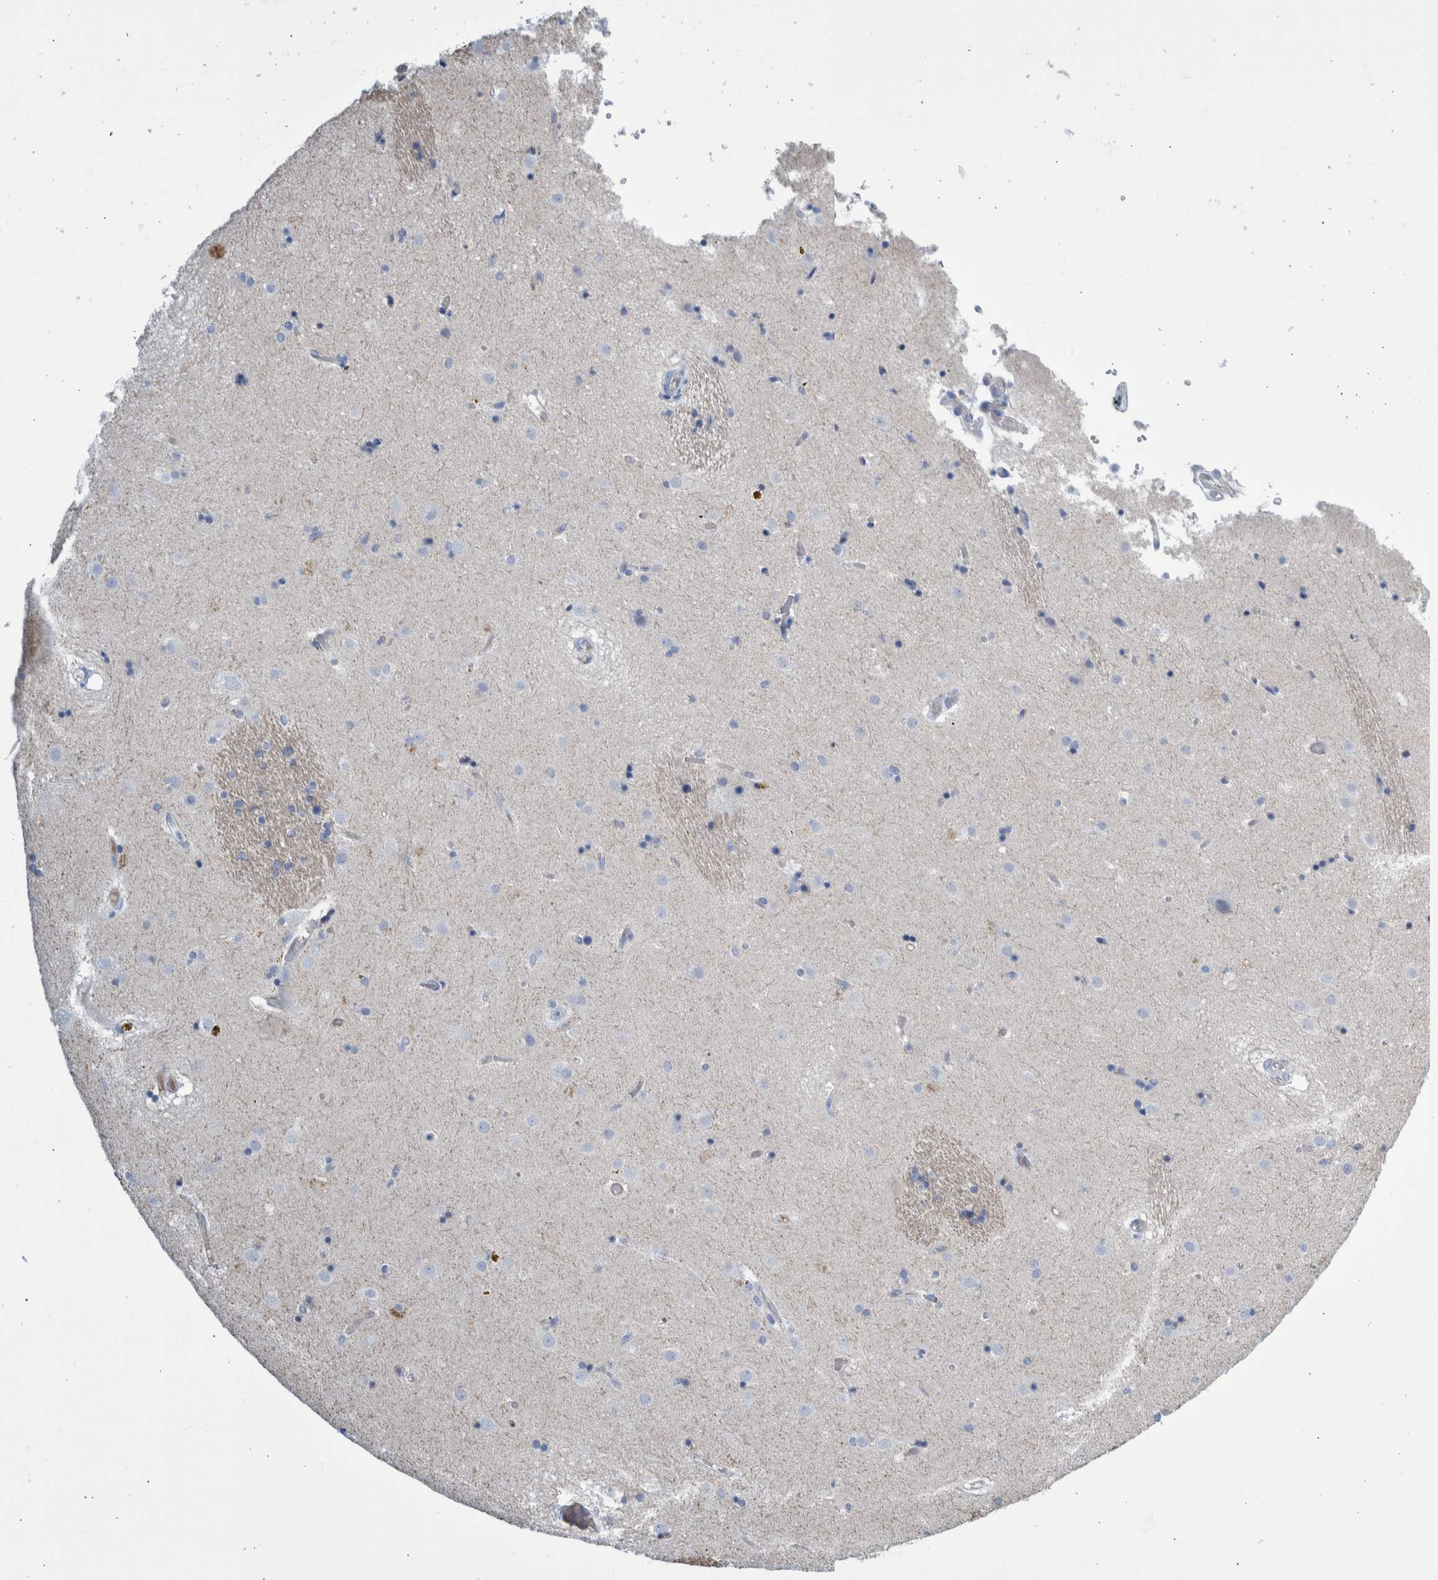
{"staining": {"intensity": "negative", "quantity": "none", "location": "none"}, "tissue": "caudate", "cell_type": "Glial cells", "image_type": "normal", "snomed": [{"axis": "morphology", "description": "Normal tissue, NOS"}, {"axis": "topography", "description": "Lateral ventricle wall"}], "caption": "The micrograph reveals no significant expression in glial cells of caudate. The staining was performed using DAB (3,3'-diaminobenzidine) to visualize the protein expression in brown, while the nuclei were stained in blue with hematoxylin (Magnification: 20x).", "gene": "SLC34A3", "patient": {"sex": "male", "age": 70}}